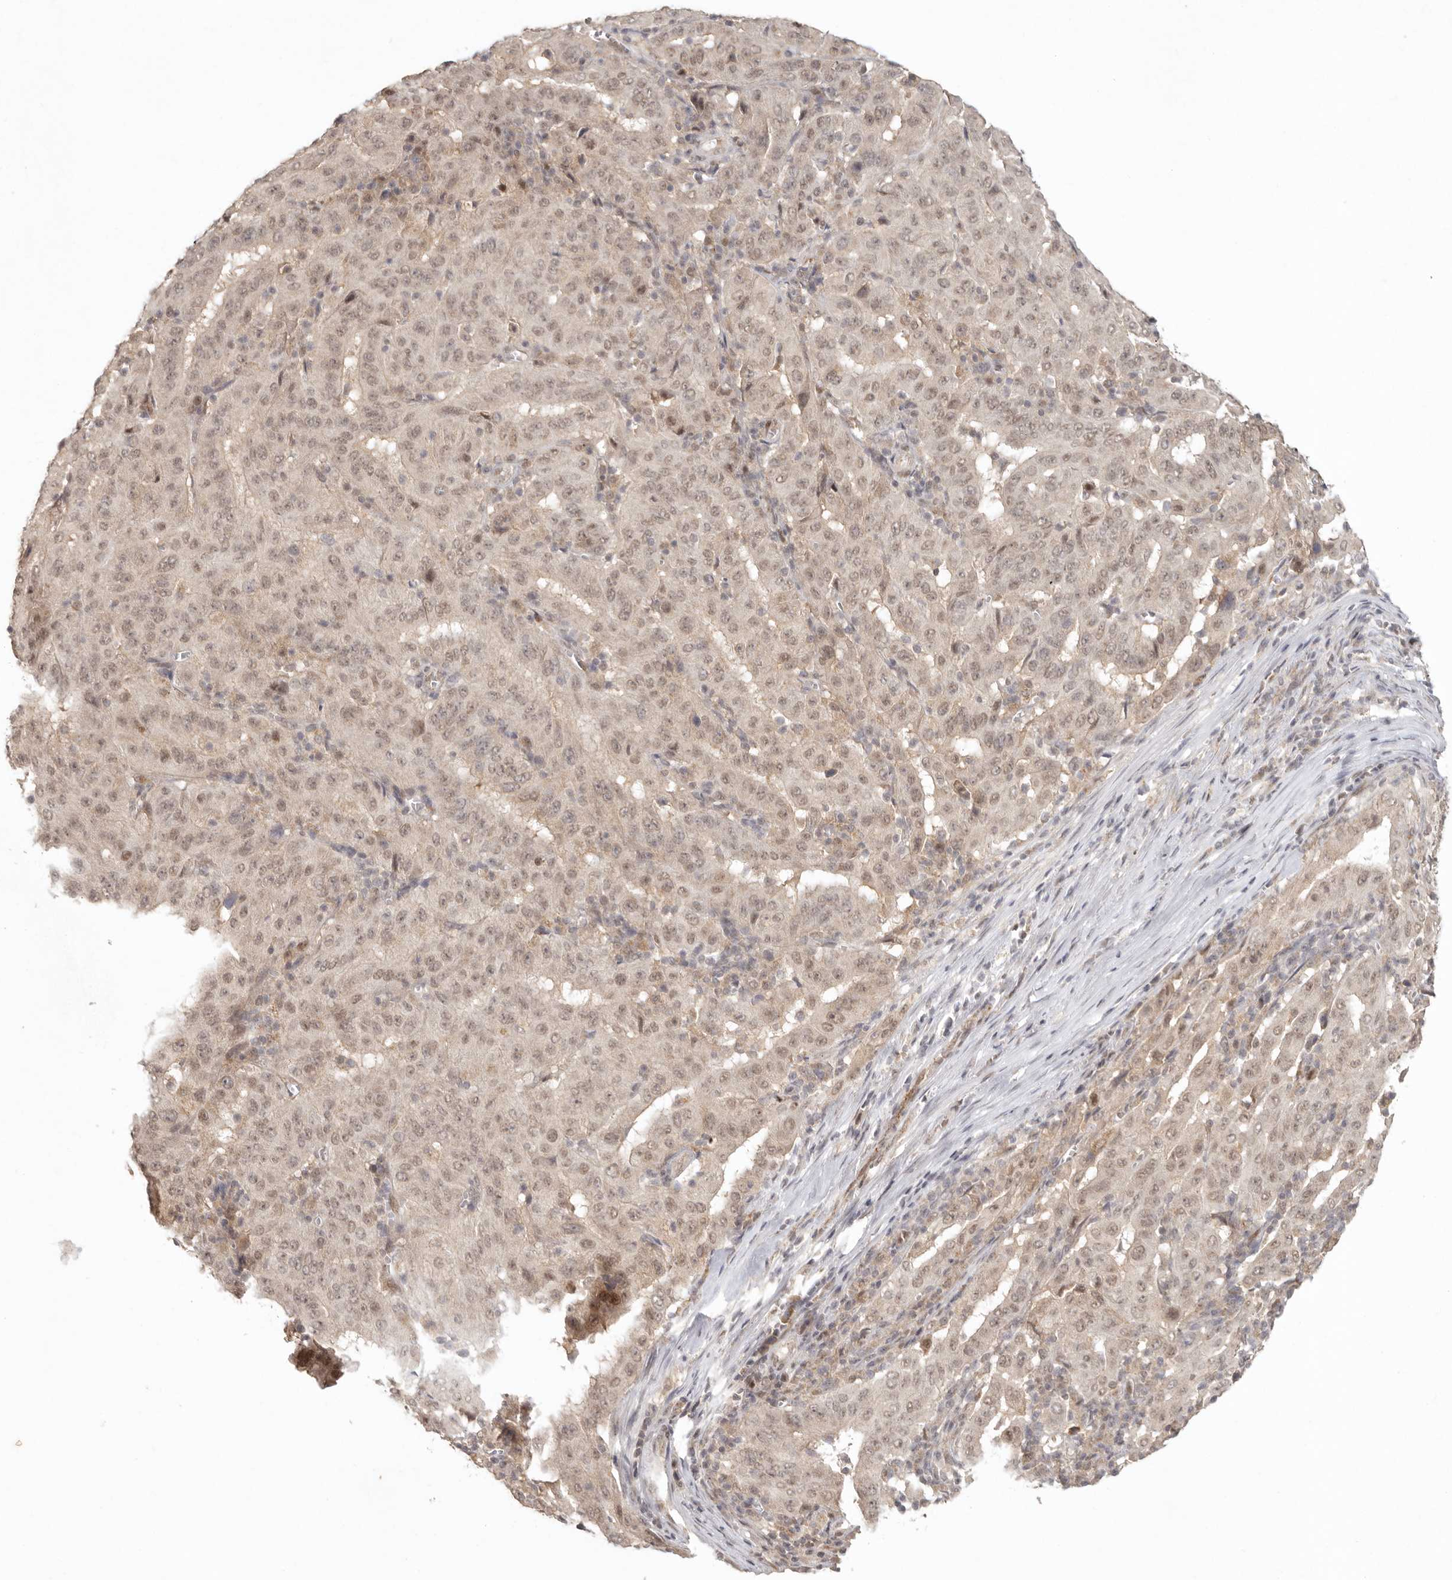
{"staining": {"intensity": "weak", "quantity": ">75%", "location": "nuclear"}, "tissue": "pancreatic cancer", "cell_type": "Tumor cells", "image_type": "cancer", "snomed": [{"axis": "morphology", "description": "Adenocarcinoma, NOS"}, {"axis": "topography", "description": "Pancreas"}], "caption": "Brown immunohistochemical staining in adenocarcinoma (pancreatic) reveals weak nuclear positivity in about >75% of tumor cells.", "gene": "LRRC75A", "patient": {"sex": "male", "age": 63}}